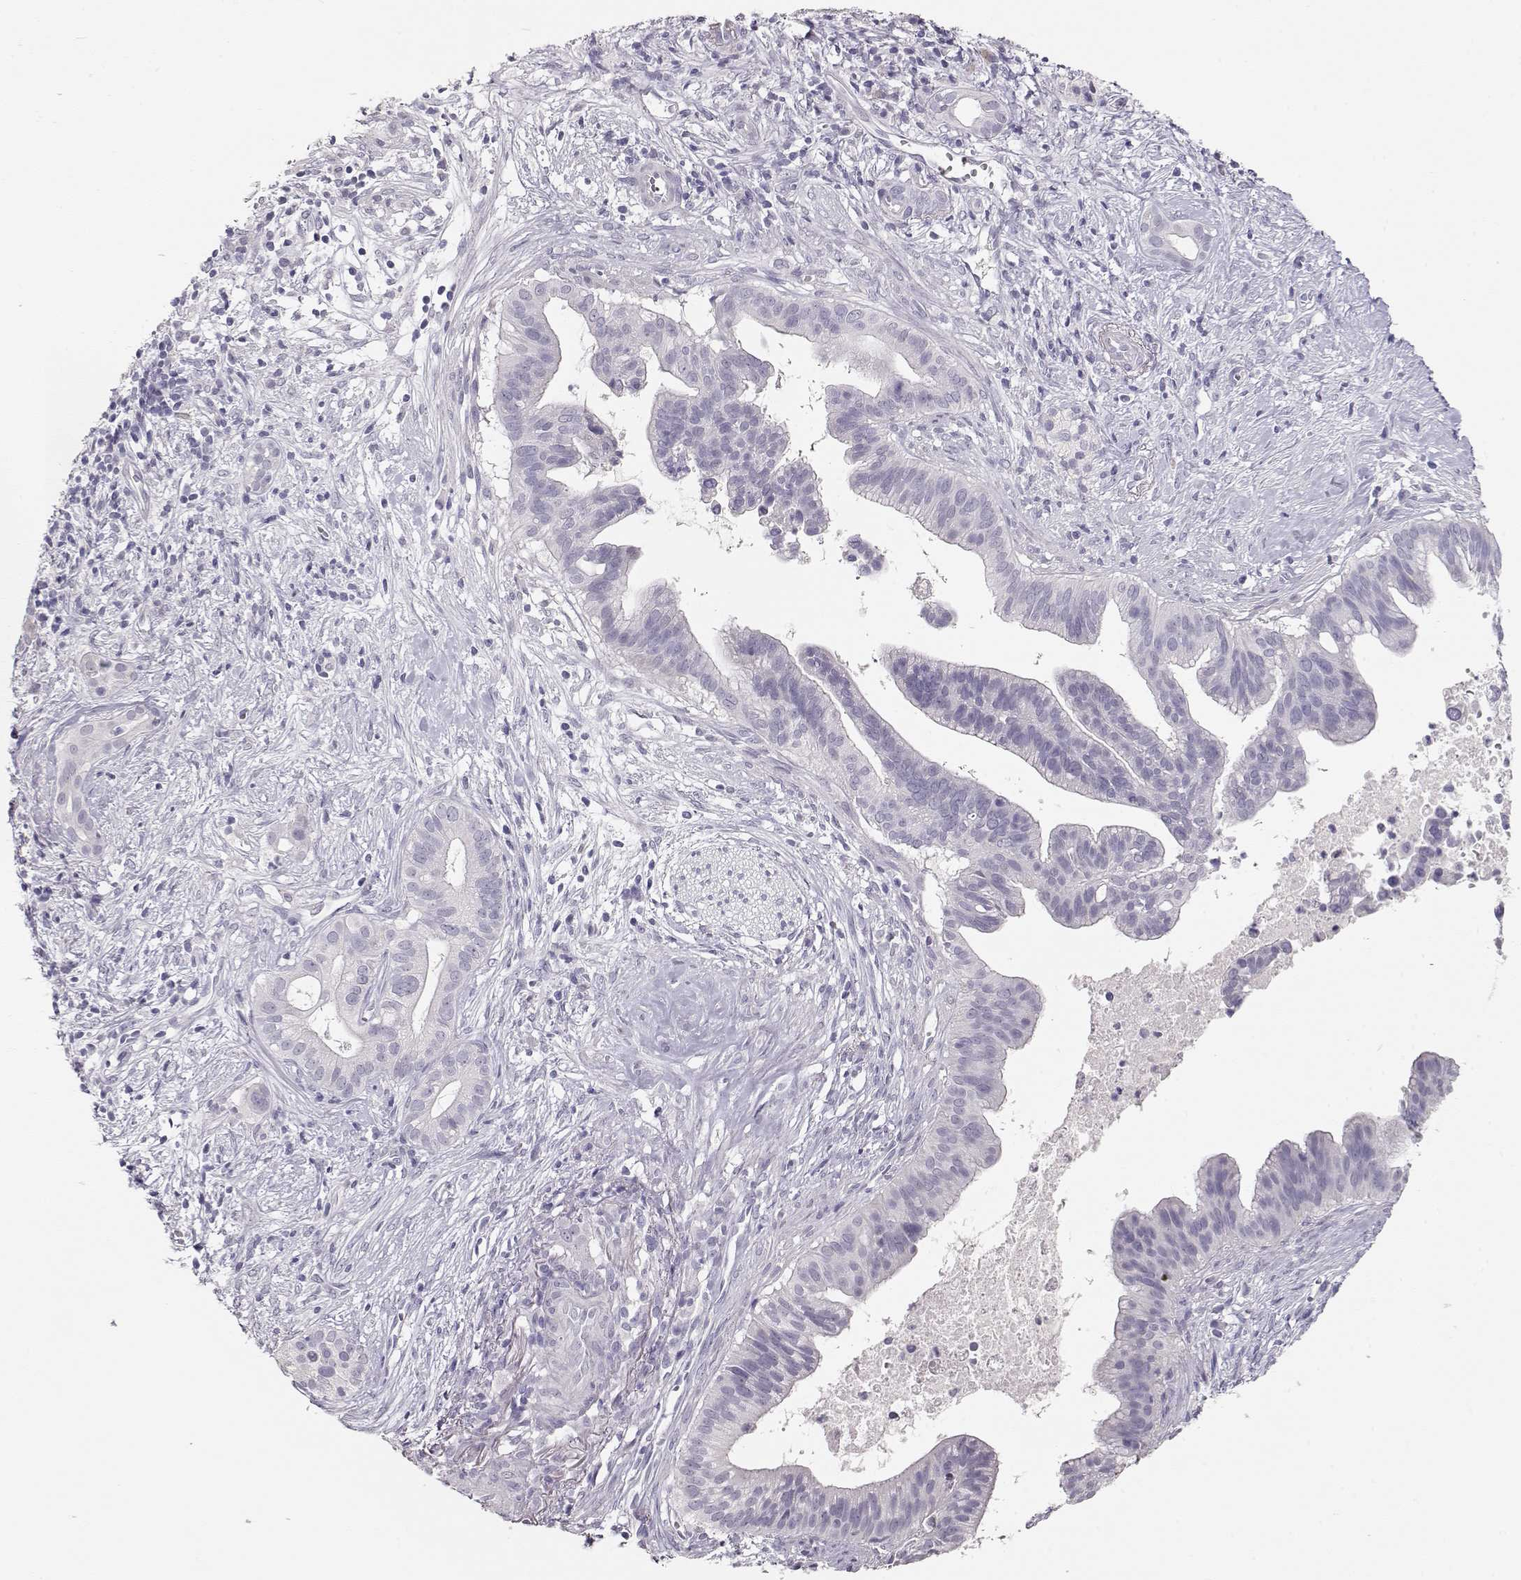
{"staining": {"intensity": "negative", "quantity": "none", "location": "none"}, "tissue": "pancreatic cancer", "cell_type": "Tumor cells", "image_type": "cancer", "snomed": [{"axis": "morphology", "description": "Adenocarcinoma, NOS"}, {"axis": "topography", "description": "Pancreas"}], "caption": "A high-resolution image shows immunohistochemistry (IHC) staining of adenocarcinoma (pancreatic), which reveals no significant expression in tumor cells.", "gene": "MAGEC1", "patient": {"sex": "male", "age": 61}}